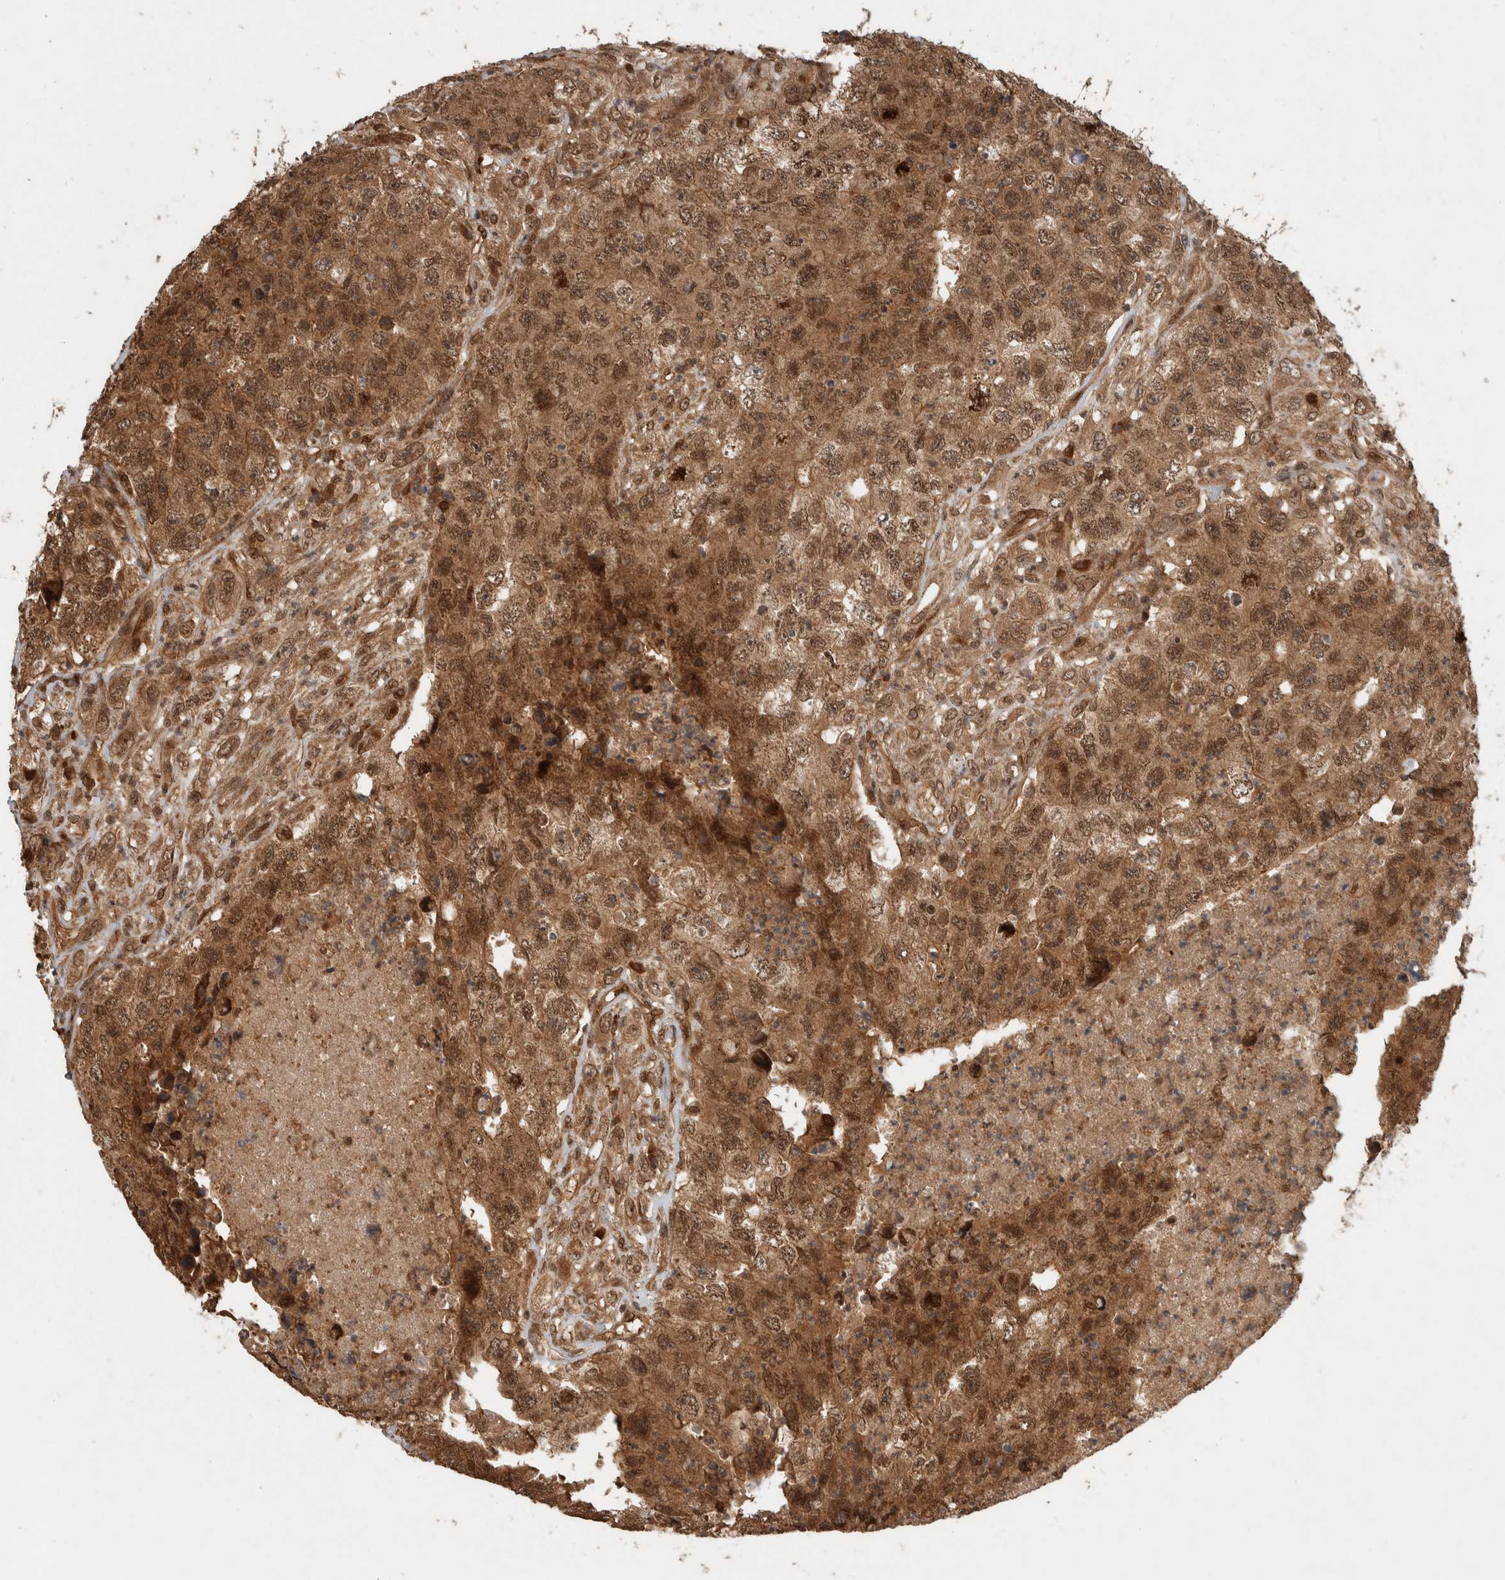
{"staining": {"intensity": "moderate", "quantity": ">75%", "location": "cytoplasmic/membranous,nuclear"}, "tissue": "testis cancer", "cell_type": "Tumor cells", "image_type": "cancer", "snomed": [{"axis": "morphology", "description": "Carcinoma, Embryonal, NOS"}, {"axis": "topography", "description": "Testis"}], "caption": "The image reveals a brown stain indicating the presence of a protein in the cytoplasmic/membranous and nuclear of tumor cells in testis cancer.", "gene": "CNTROB", "patient": {"sex": "male", "age": 32}}